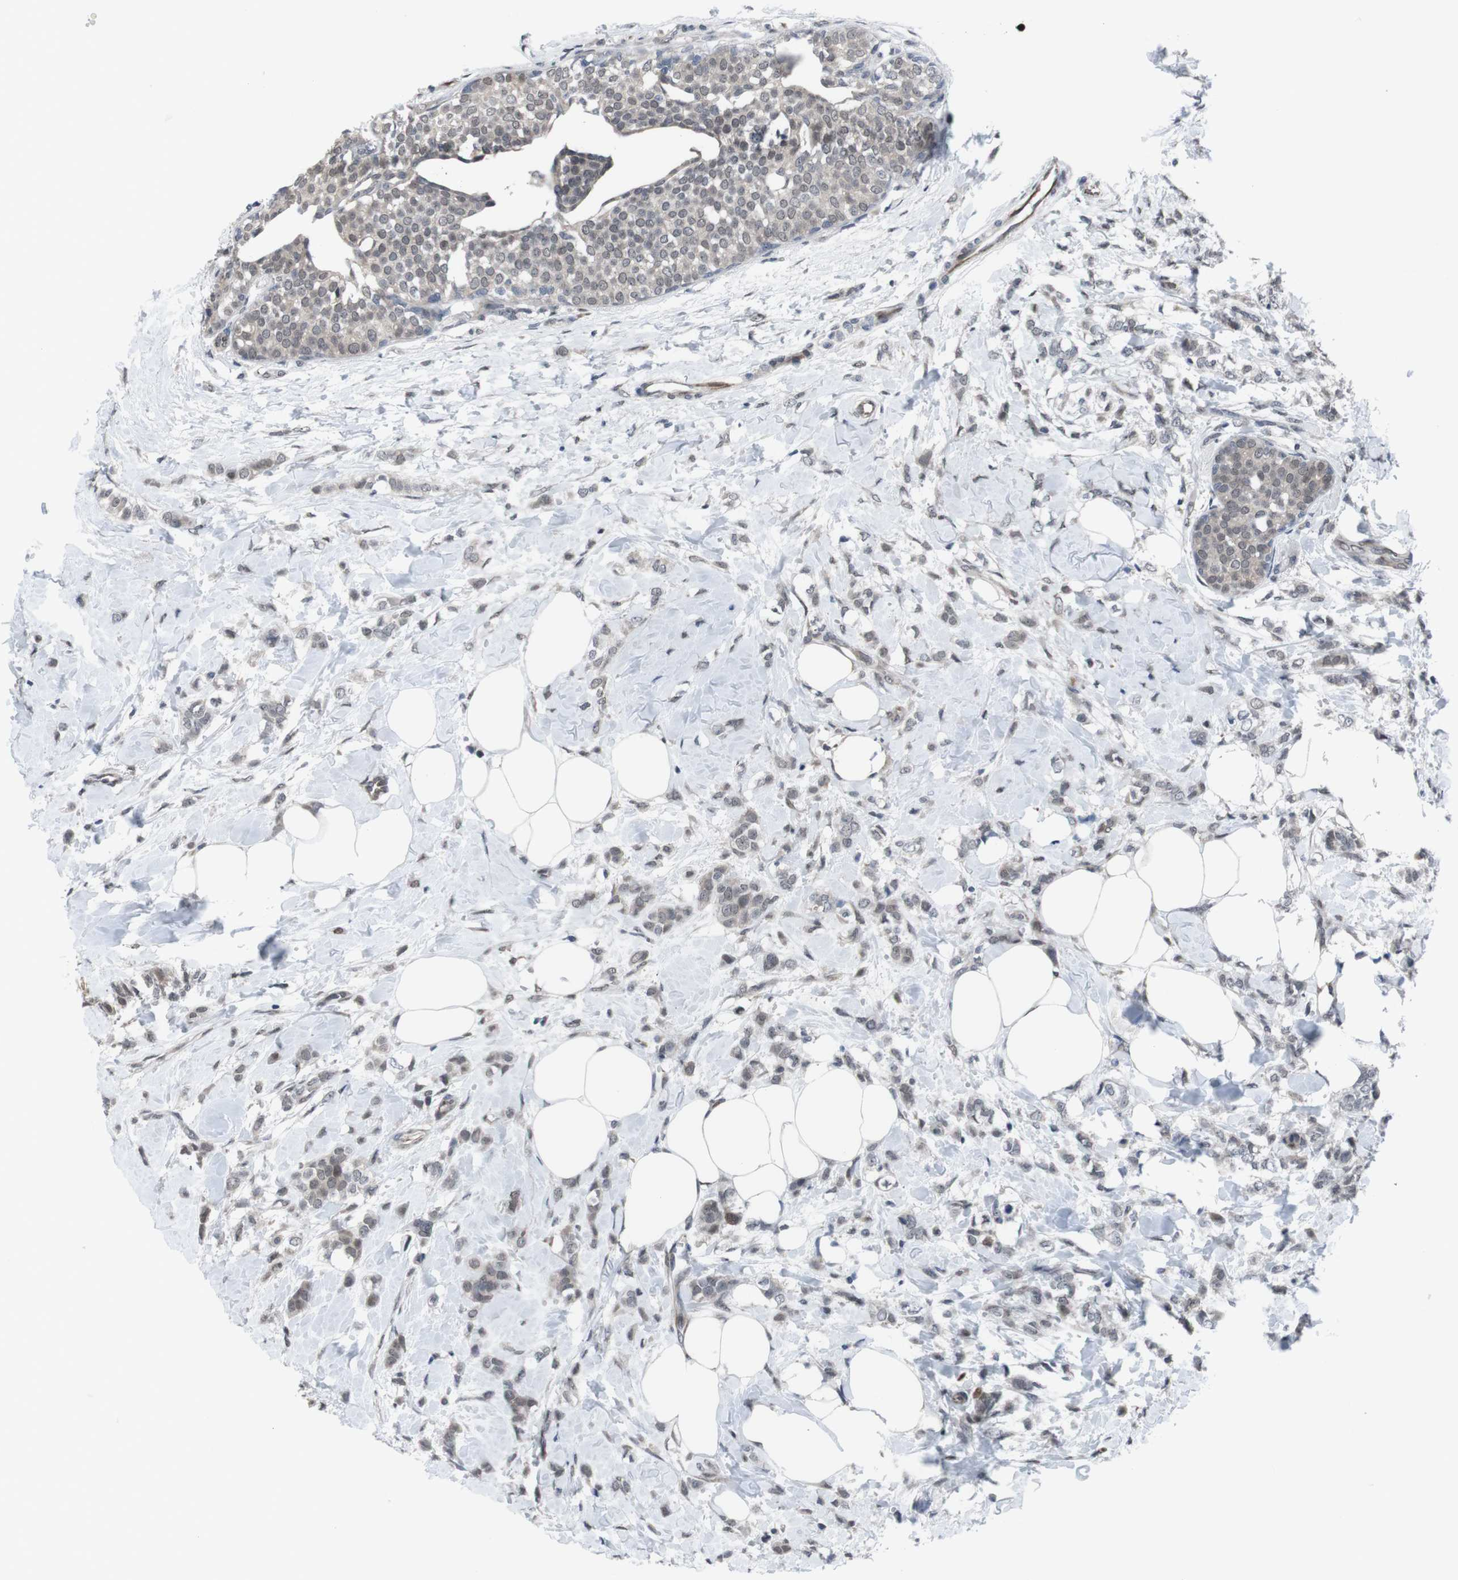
{"staining": {"intensity": "weak", "quantity": ">75%", "location": "cytoplasmic/membranous,nuclear"}, "tissue": "breast cancer", "cell_type": "Tumor cells", "image_type": "cancer", "snomed": [{"axis": "morphology", "description": "Lobular carcinoma, in situ"}, {"axis": "morphology", "description": "Lobular carcinoma"}, {"axis": "topography", "description": "Breast"}], "caption": "Breast cancer stained with DAB (3,3'-diaminobenzidine) immunohistochemistry exhibits low levels of weak cytoplasmic/membranous and nuclear staining in approximately >75% of tumor cells.", "gene": "SS18L1", "patient": {"sex": "female", "age": 41}}